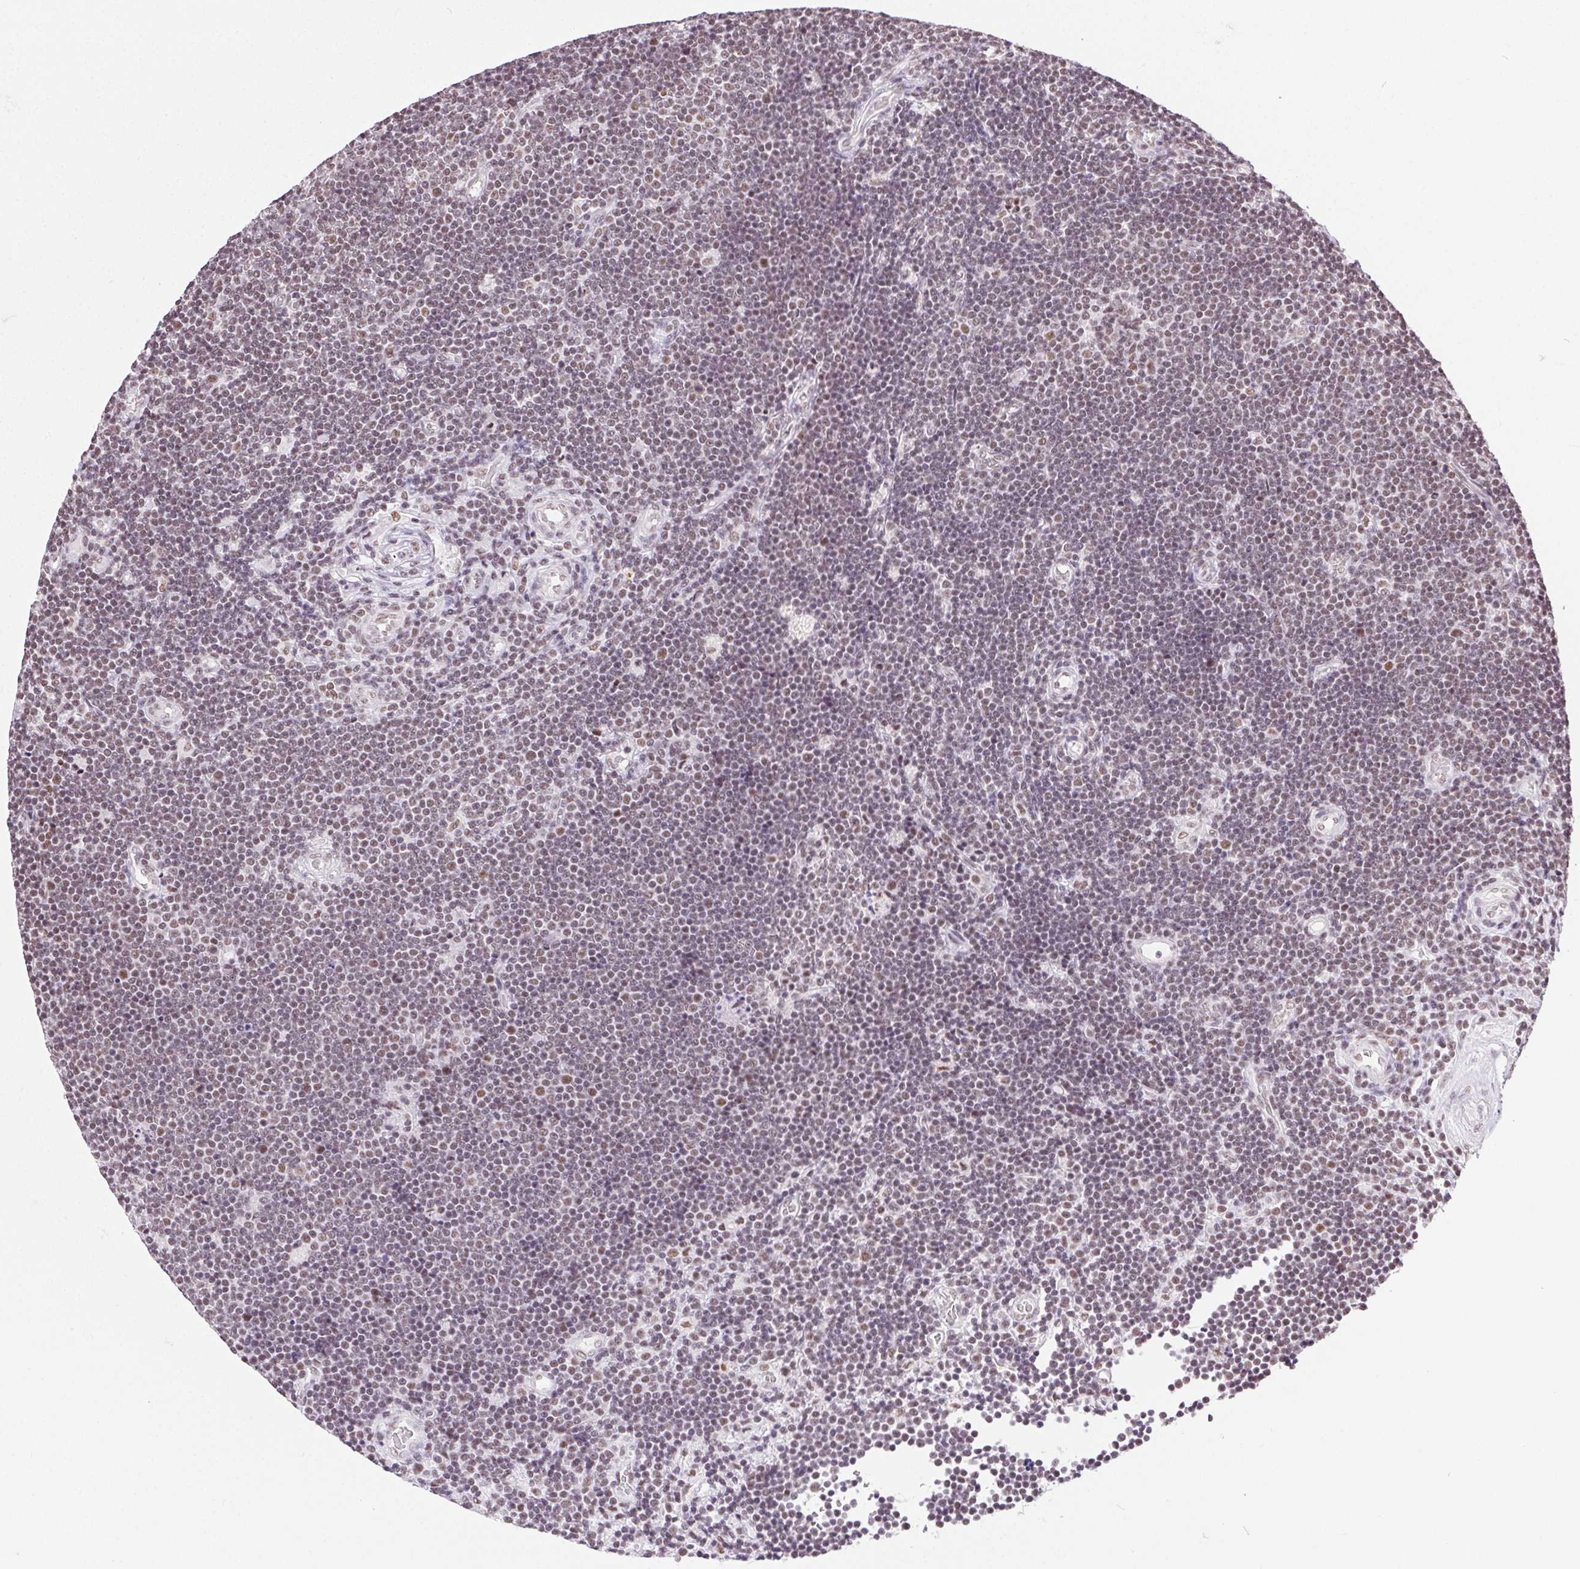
{"staining": {"intensity": "weak", "quantity": "25%-75%", "location": "nuclear"}, "tissue": "lymphoma", "cell_type": "Tumor cells", "image_type": "cancer", "snomed": [{"axis": "morphology", "description": "Malignant lymphoma, non-Hodgkin's type, Low grade"}, {"axis": "topography", "description": "Brain"}], "caption": "Malignant lymphoma, non-Hodgkin's type (low-grade) stained with a brown dye displays weak nuclear positive expression in approximately 25%-75% of tumor cells.", "gene": "TRA2B", "patient": {"sex": "female", "age": 66}}